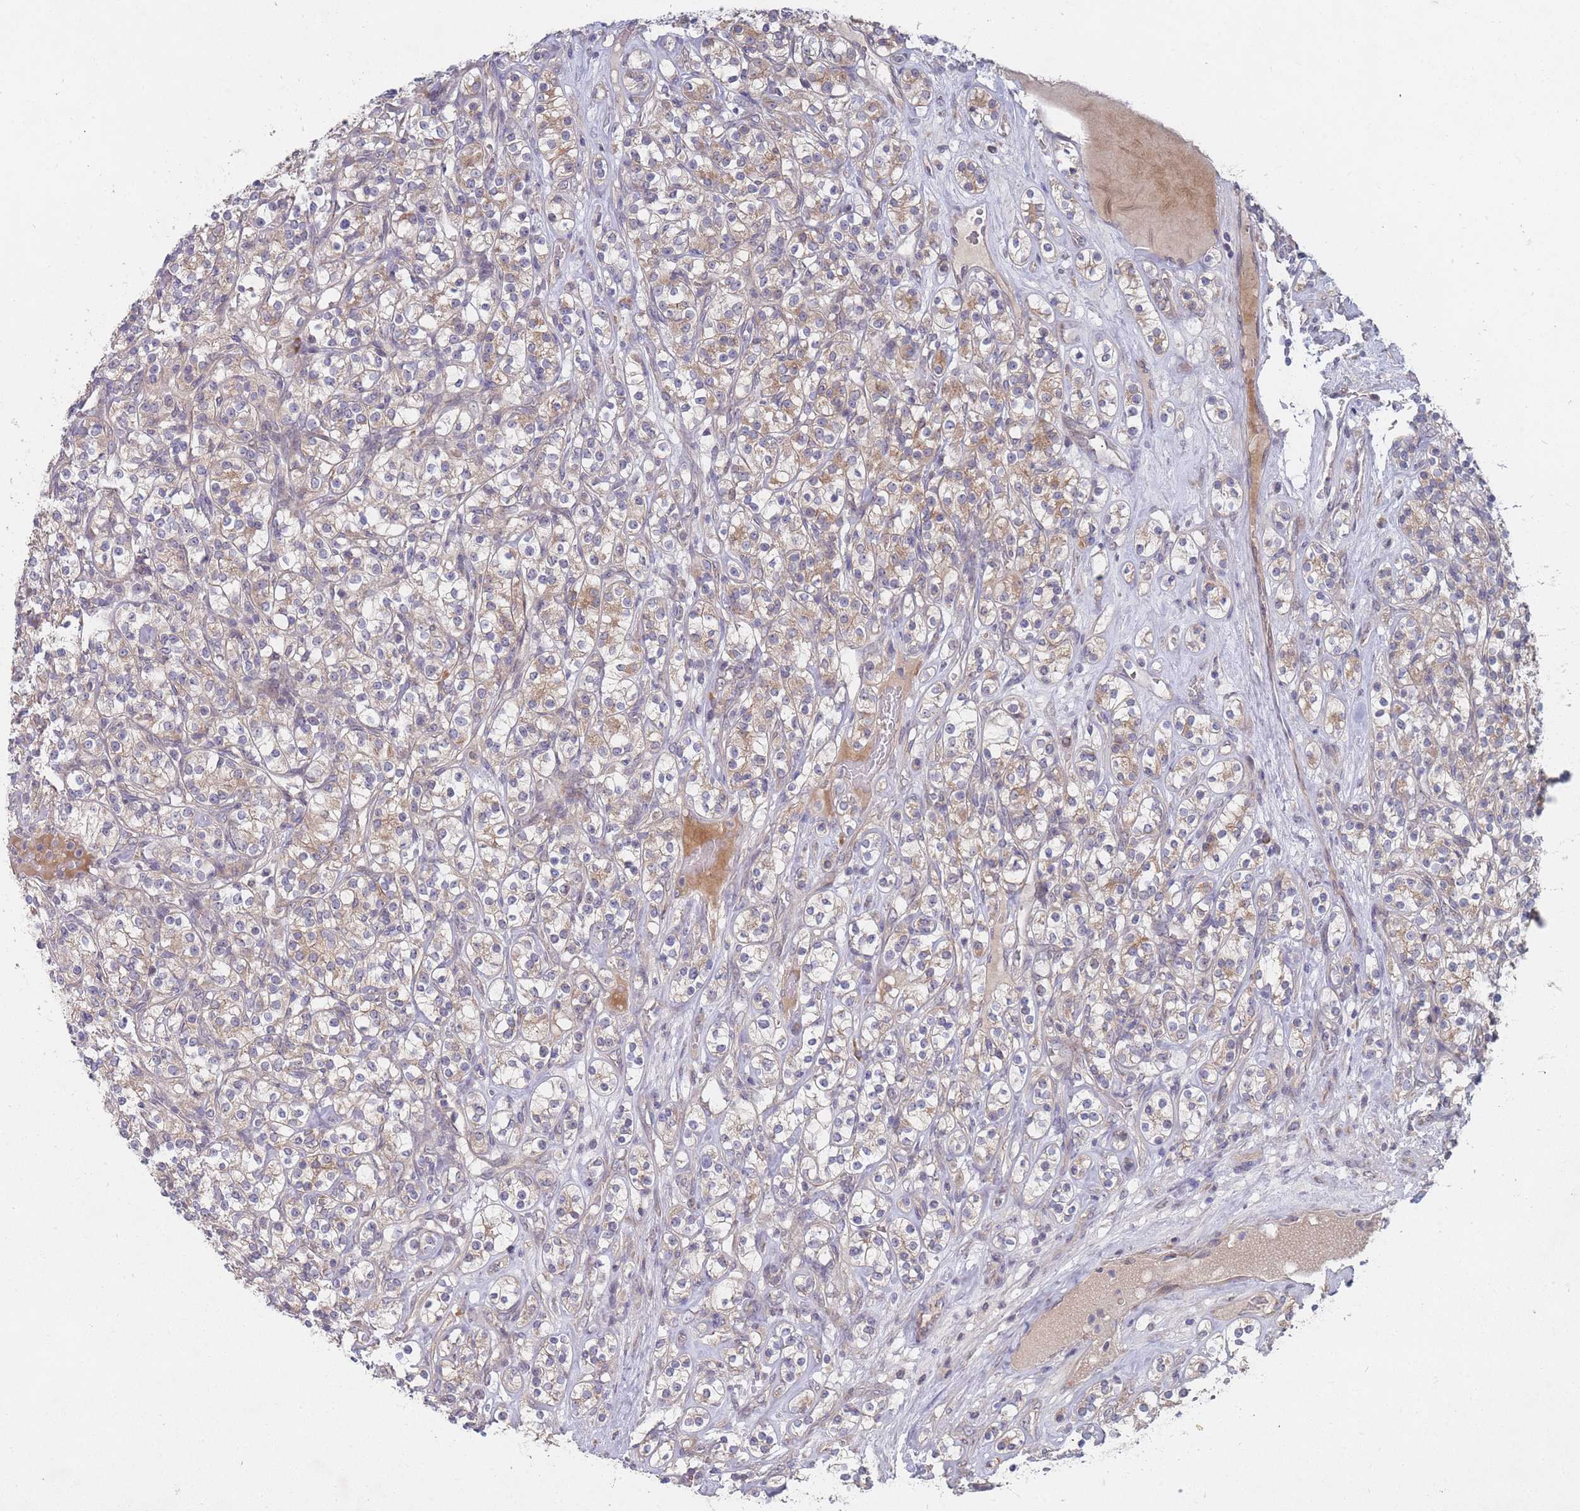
{"staining": {"intensity": "moderate", "quantity": "25%-75%", "location": "cytoplasmic/membranous"}, "tissue": "renal cancer", "cell_type": "Tumor cells", "image_type": "cancer", "snomed": [{"axis": "morphology", "description": "Adenocarcinoma, NOS"}, {"axis": "topography", "description": "Kidney"}], "caption": "Protein staining demonstrates moderate cytoplasmic/membranous expression in about 25%-75% of tumor cells in adenocarcinoma (renal). The staining was performed using DAB (3,3'-diaminobenzidine), with brown indicating positive protein expression. Nuclei are stained blue with hematoxylin.", "gene": "SLC35F5", "patient": {"sex": "male", "age": 77}}